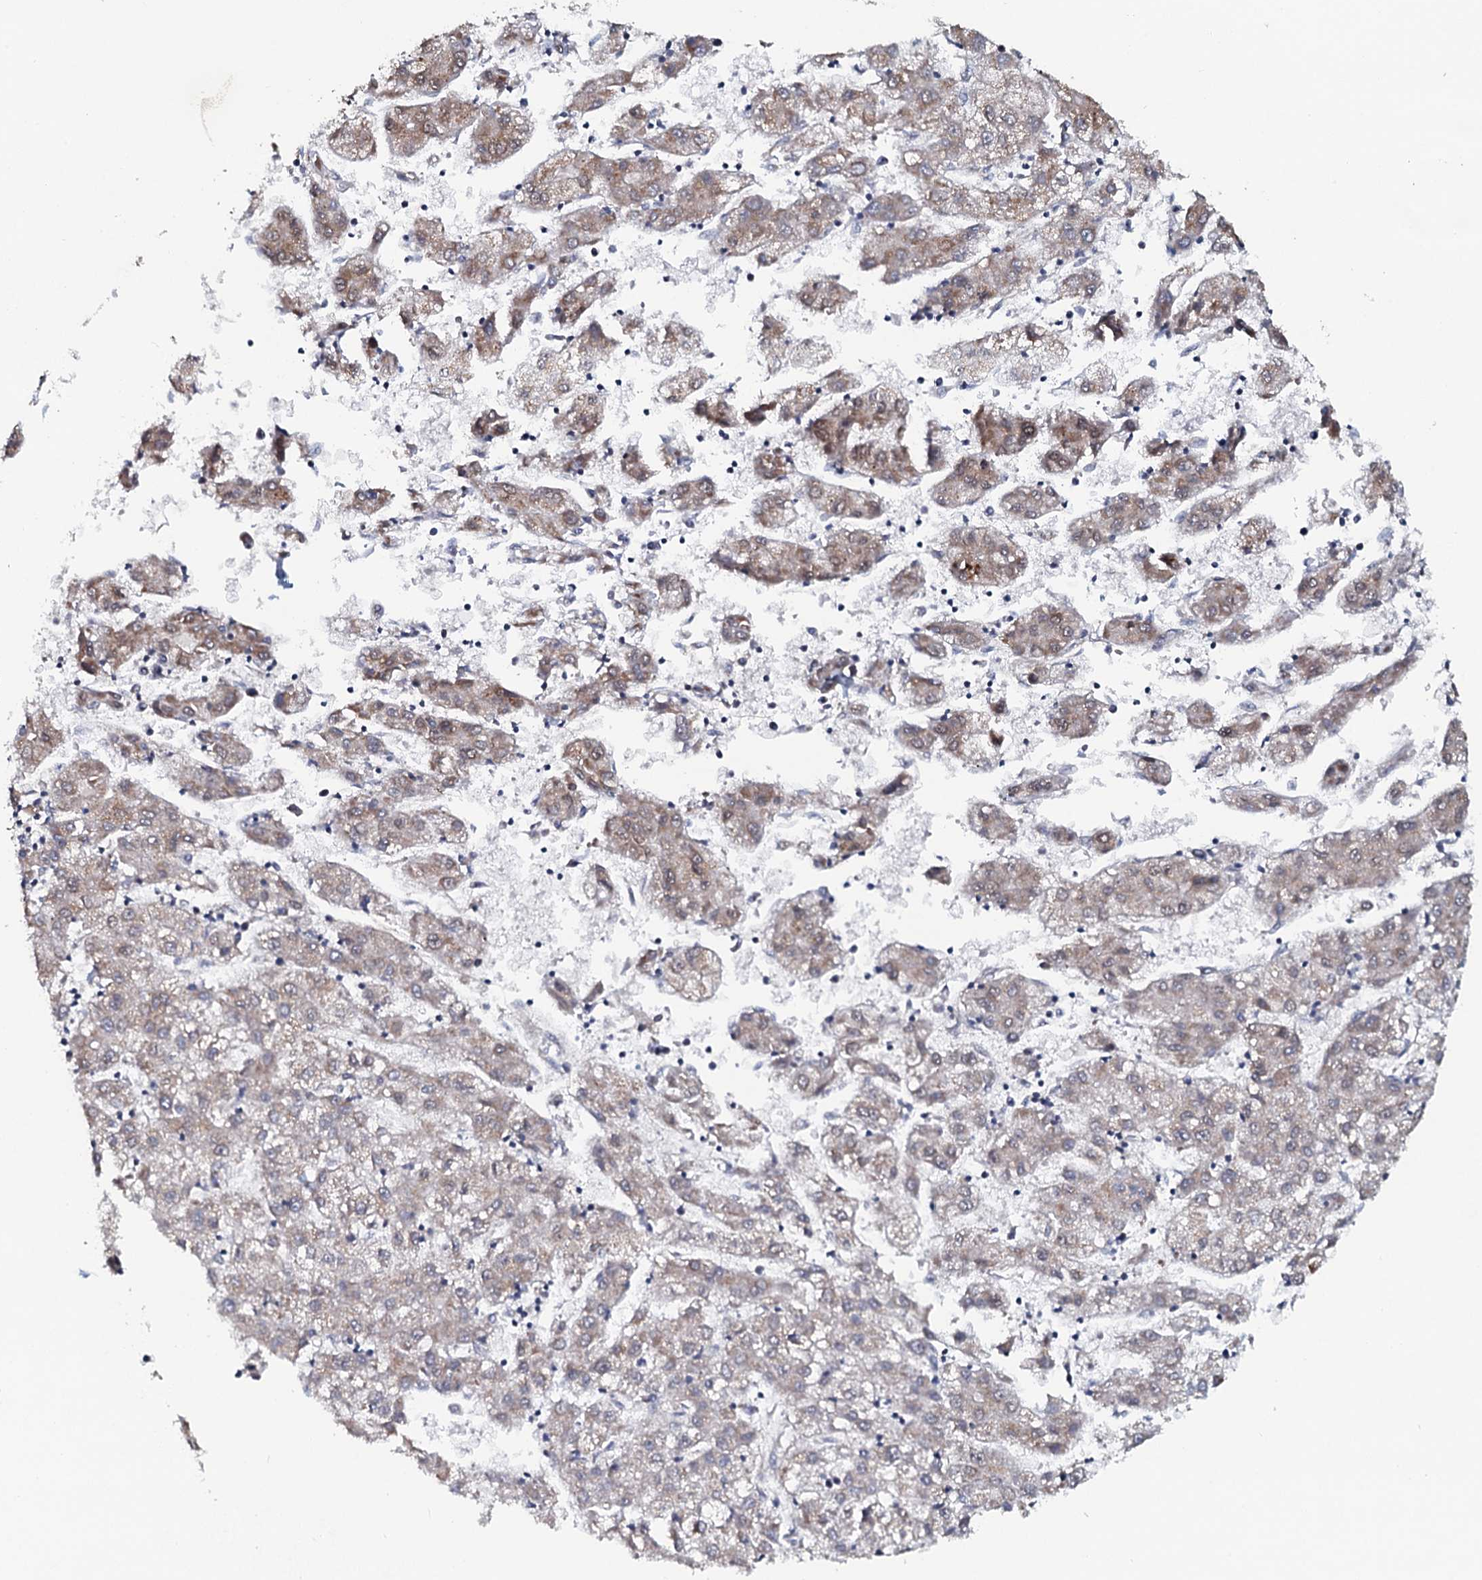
{"staining": {"intensity": "weak", "quantity": "25%-75%", "location": "cytoplasmic/membranous"}, "tissue": "liver cancer", "cell_type": "Tumor cells", "image_type": "cancer", "snomed": [{"axis": "morphology", "description": "Carcinoma, Hepatocellular, NOS"}, {"axis": "topography", "description": "Liver"}], "caption": "Immunohistochemistry (DAB (3,3'-diaminobenzidine)) staining of human liver cancer (hepatocellular carcinoma) shows weak cytoplasmic/membranous protein staining in about 25%-75% of tumor cells.", "gene": "KCTD4", "patient": {"sex": "male", "age": 72}}